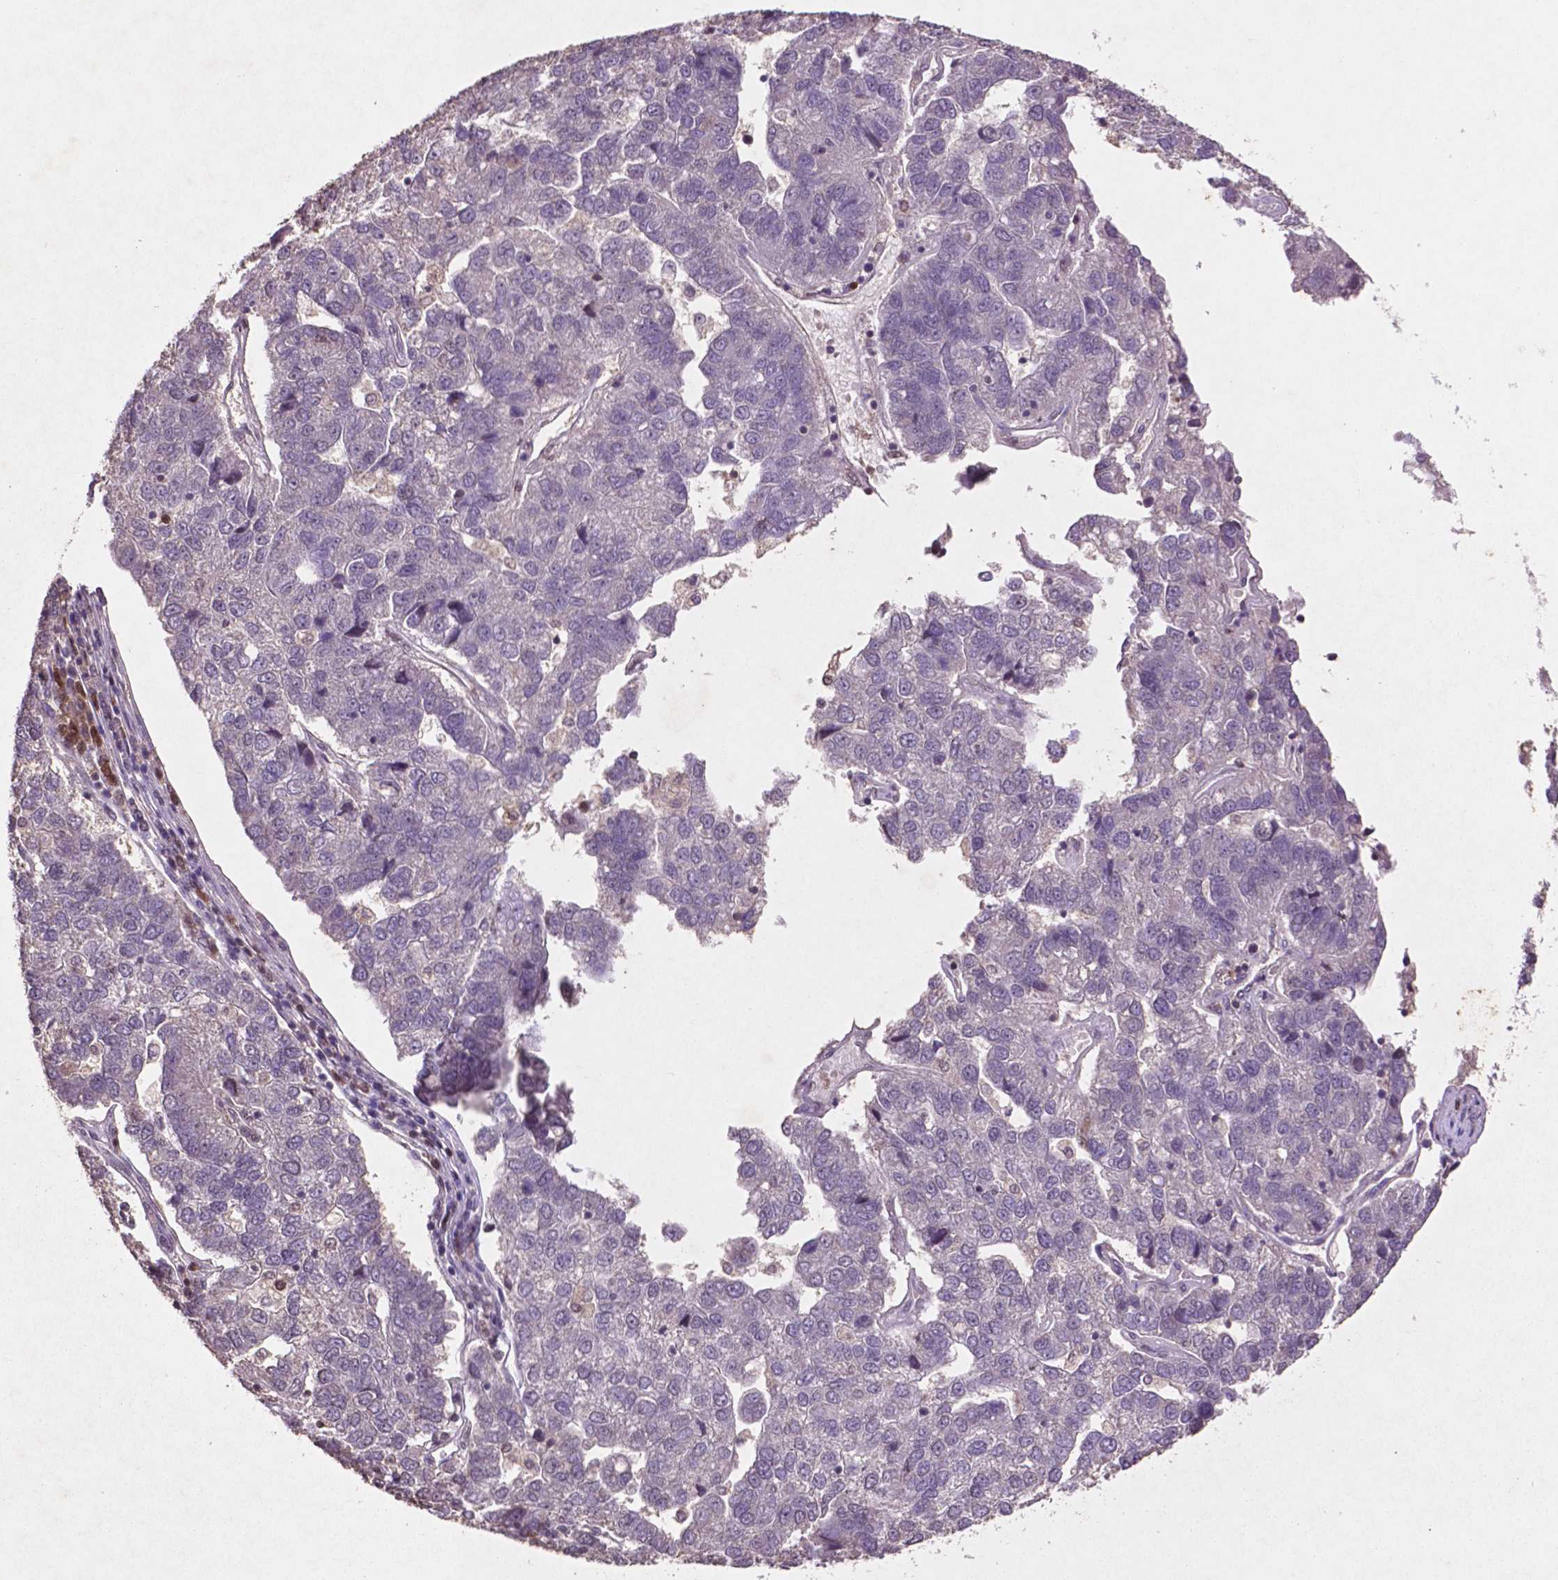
{"staining": {"intensity": "negative", "quantity": "none", "location": "none"}, "tissue": "pancreatic cancer", "cell_type": "Tumor cells", "image_type": "cancer", "snomed": [{"axis": "morphology", "description": "Adenocarcinoma, NOS"}, {"axis": "topography", "description": "Pancreas"}], "caption": "The IHC micrograph has no significant positivity in tumor cells of pancreatic adenocarcinoma tissue. Brightfield microscopy of IHC stained with DAB (brown) and hematoxylin (blue), captured at high magnification.", "gene": "GLRX", "patient": {"sex": "female", "age": 61}}